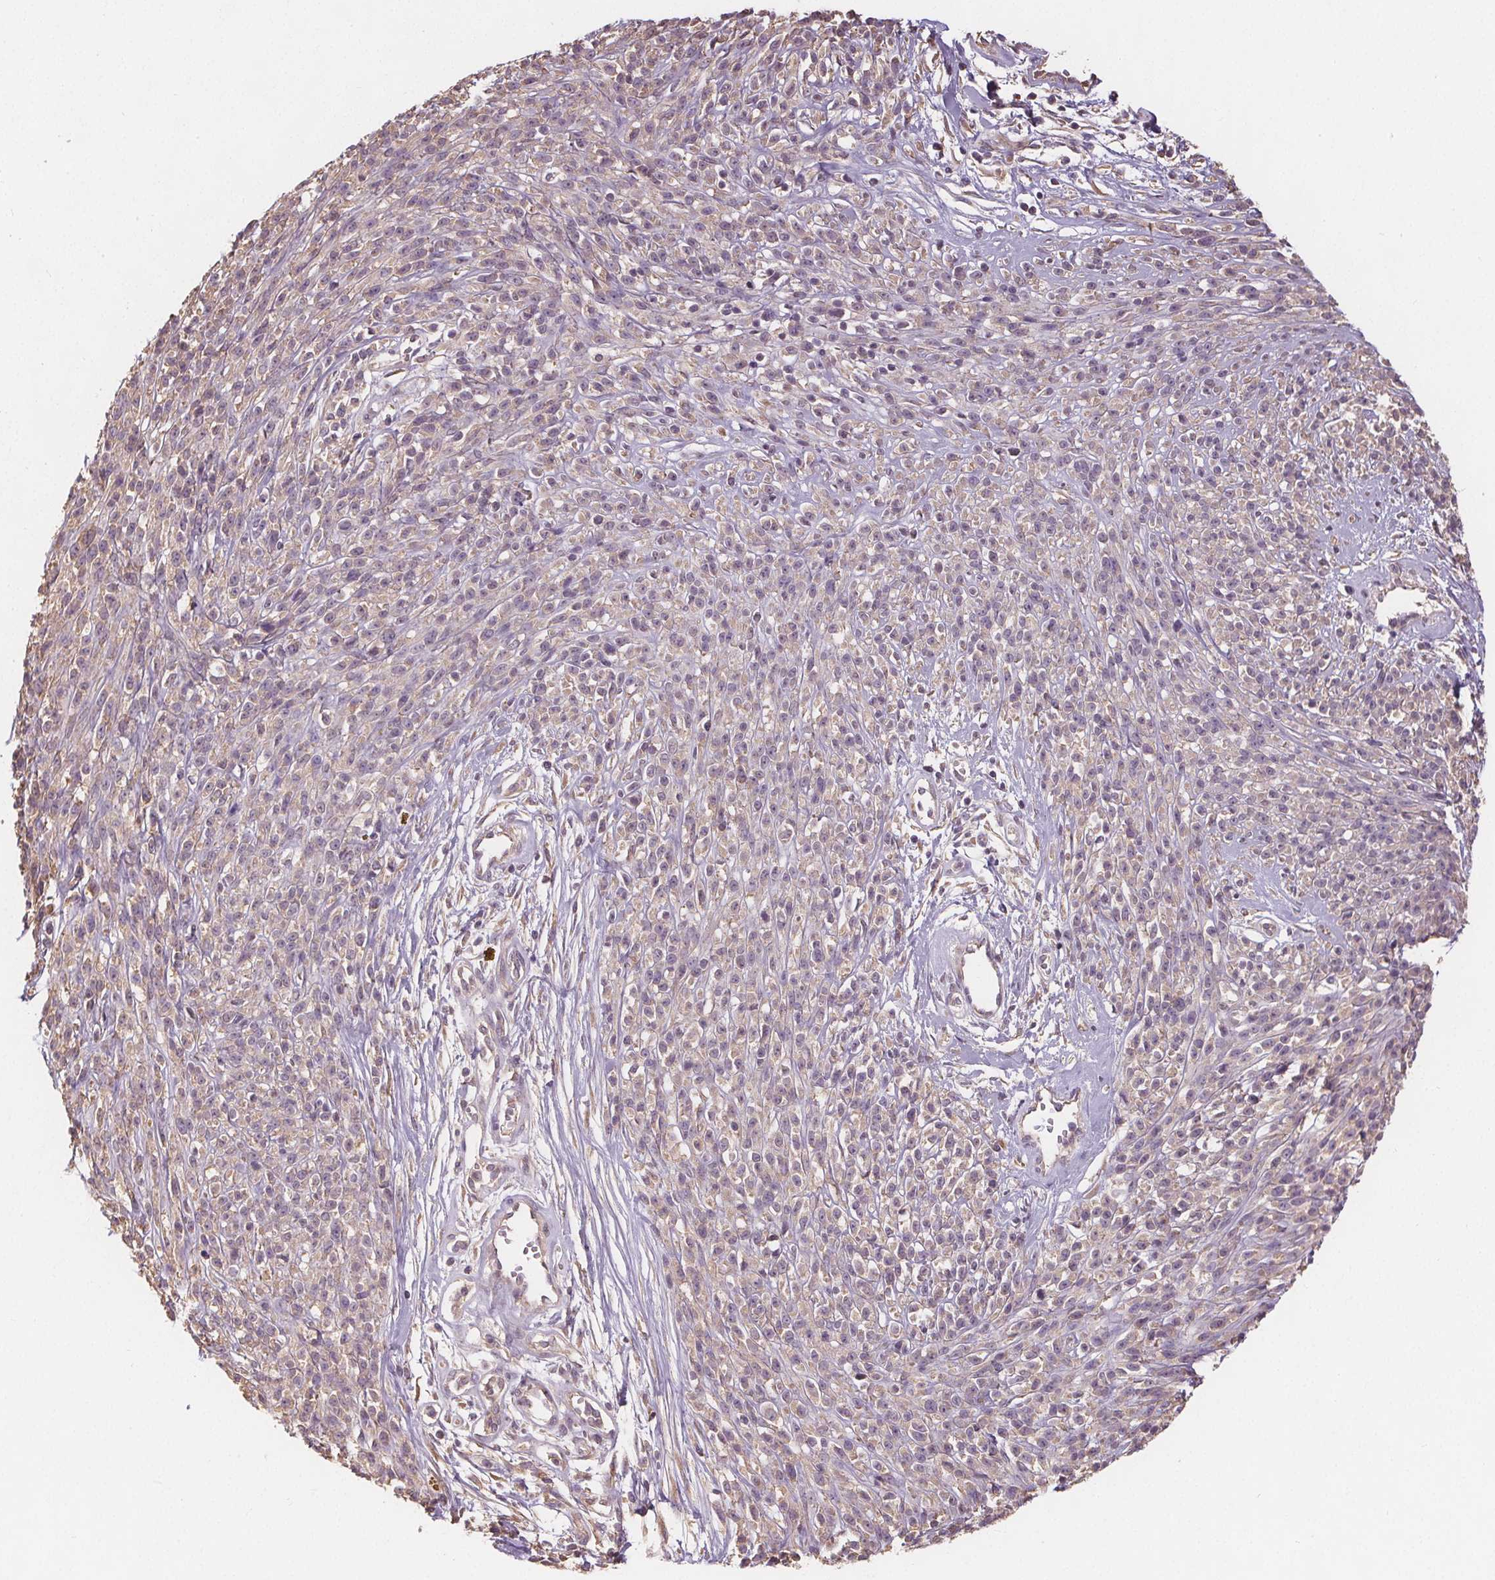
{"staining": {"intensity": "negative", "quantity": "none", "location": "none"}, "tissue": "melanoma", "cell_type": "Tumor cells", "image_type": "cancer", "snomed": [{"axis": "morphology", "description": "Malignant melanoma, NOS"}, {"axis": "topography", "description": "Skin"}, {"axis": "topography", "description": "Skin of trunk"}], "caption": "There is no significant staining in tumor cells of melanoma. (DAB immunohistochemistry (IHC), high magnification).", "gene": "TMEM80", "patient": {"sex": "male", "age": 74}}